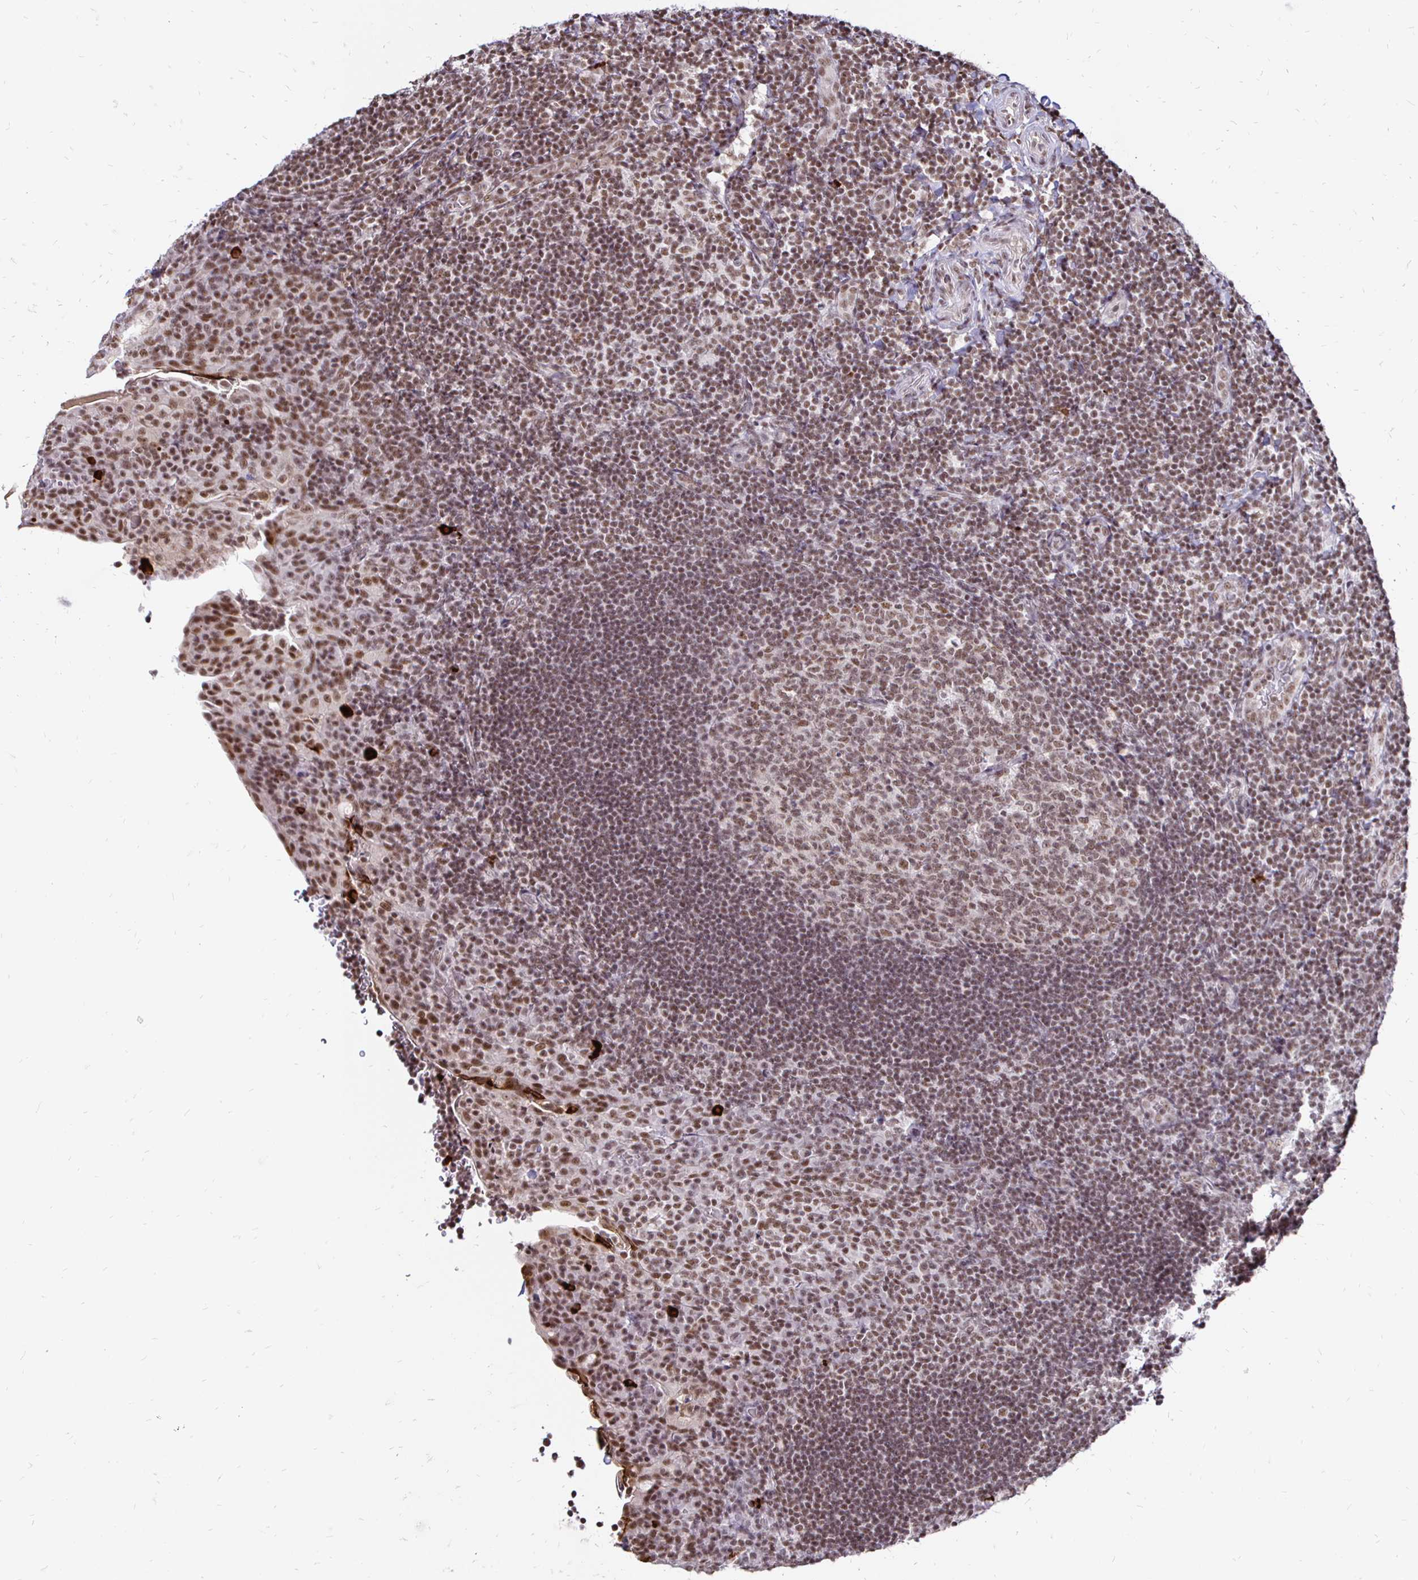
{"staining": {"intensity": "moderate", "quantity": ">75%", "location": "nuclear"}, "tissue": "tonsil", "cell_type": "Germinal center cells", "image_type": "normal", "snomed": [{"axis": "morphology", "description": "Normal tissue, NOS"}, {"axis": "topography", "description": "Tonsil"}], "caption": "Protein staining displays moderate nuclear staining in approximately >75% of germinal center cells in unremarkable tonsil. (DAB (3,3'-diaminobenzidine) = brown stain, brightfield microscopy at high magnification).", "gene": "SIN3A", "patient": {"sex": "male", "age": 17}}